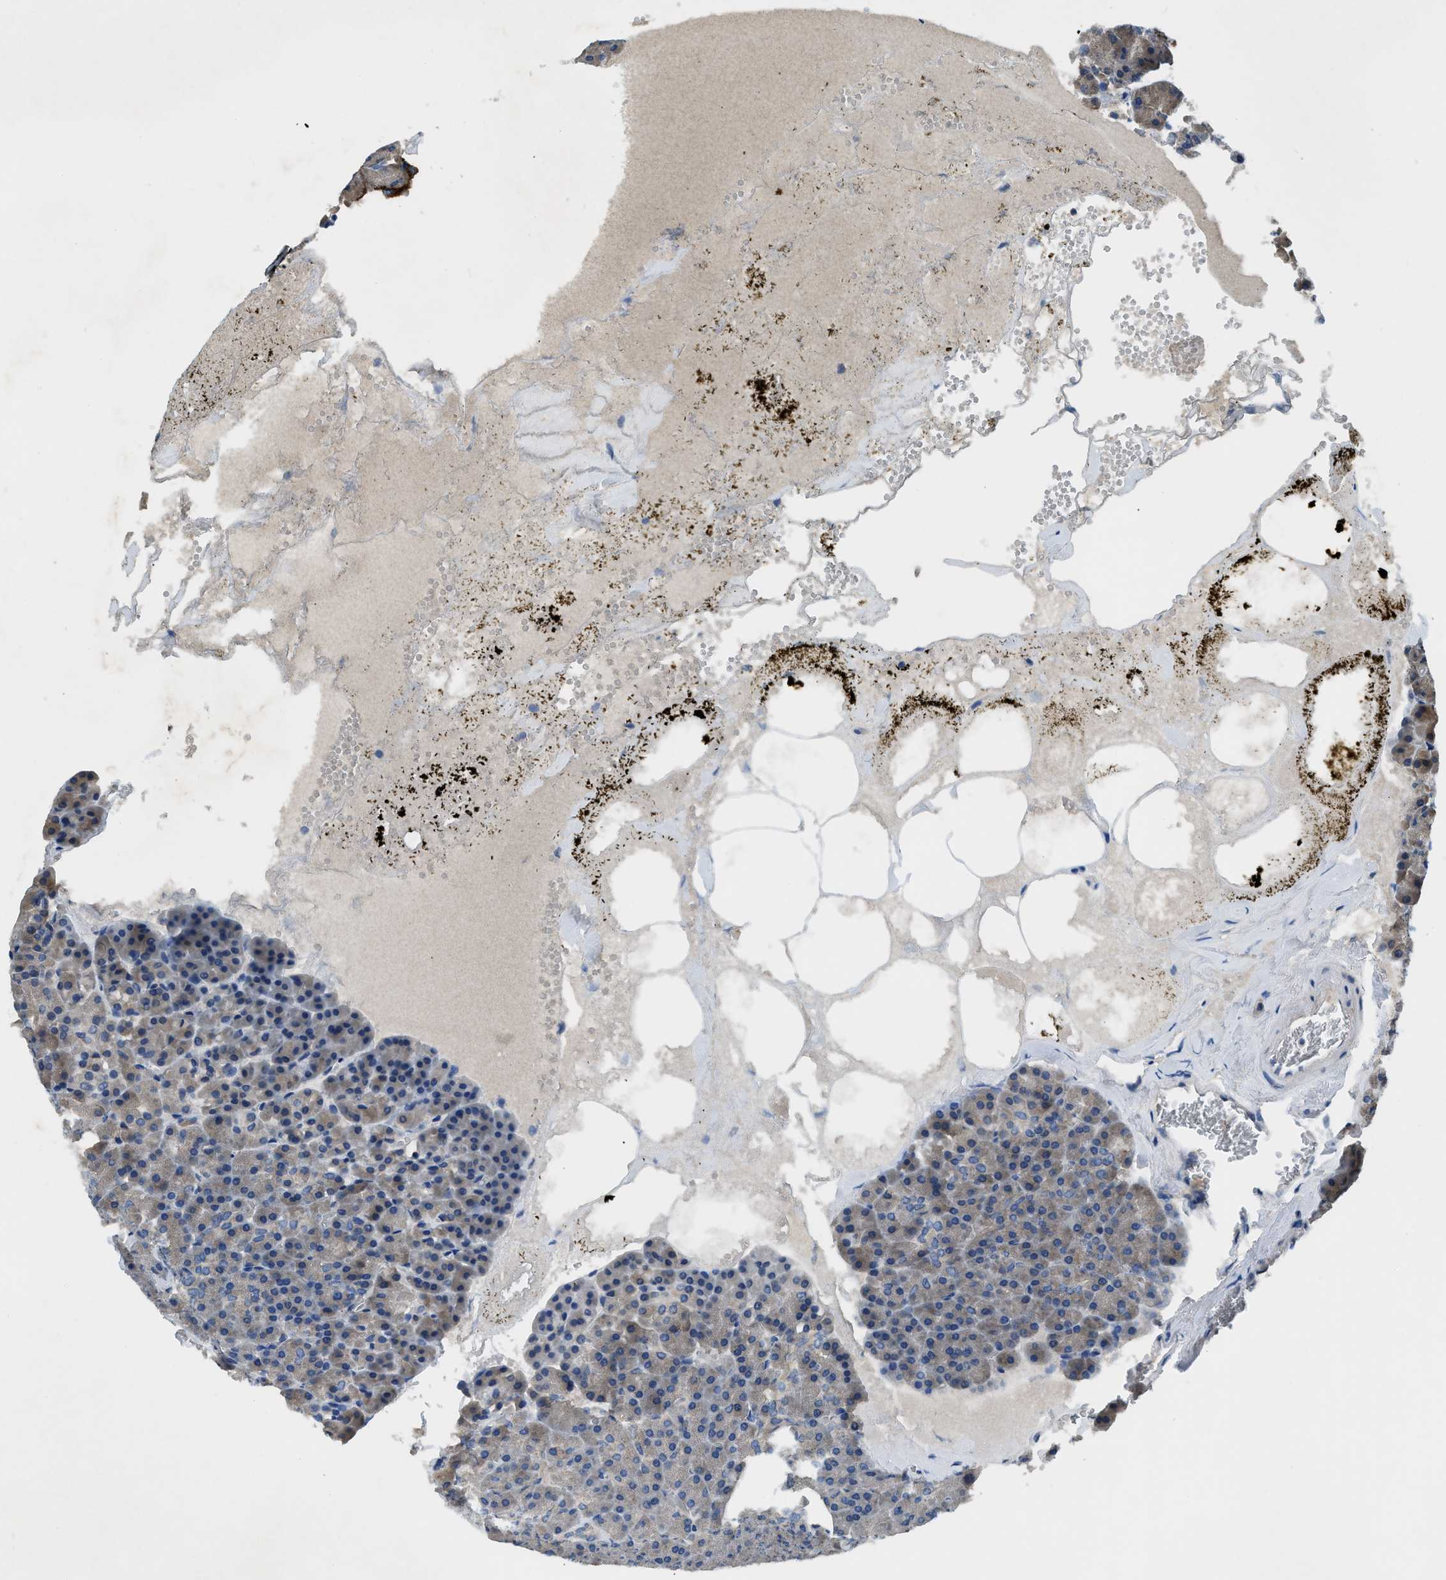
{"staining": {"intensity": "weak", "quantity": "<25%", "location": "cytoplasmic/membranous"}, "tissue": "pancreas", "cell_type": "Exocrine glandular cells", "image_type": "normal", "snomed": [{"axis": "morphology", "description": "Normal tissue, NOS"}, {"axis": "morphology", "description": "Carcinoid, malignant, NOS"}, {"axis": "topography", "description": "Pancreas"}], "caption": "IHC image of normal human pancreas stained for a protein (brown), which displays no staining in exocrine glandular cells. (Brightfield microscopy of DAB IHC at high magnification).", "gene": "PAFAH2", "patient": {"sex": "female", "age": 35}}